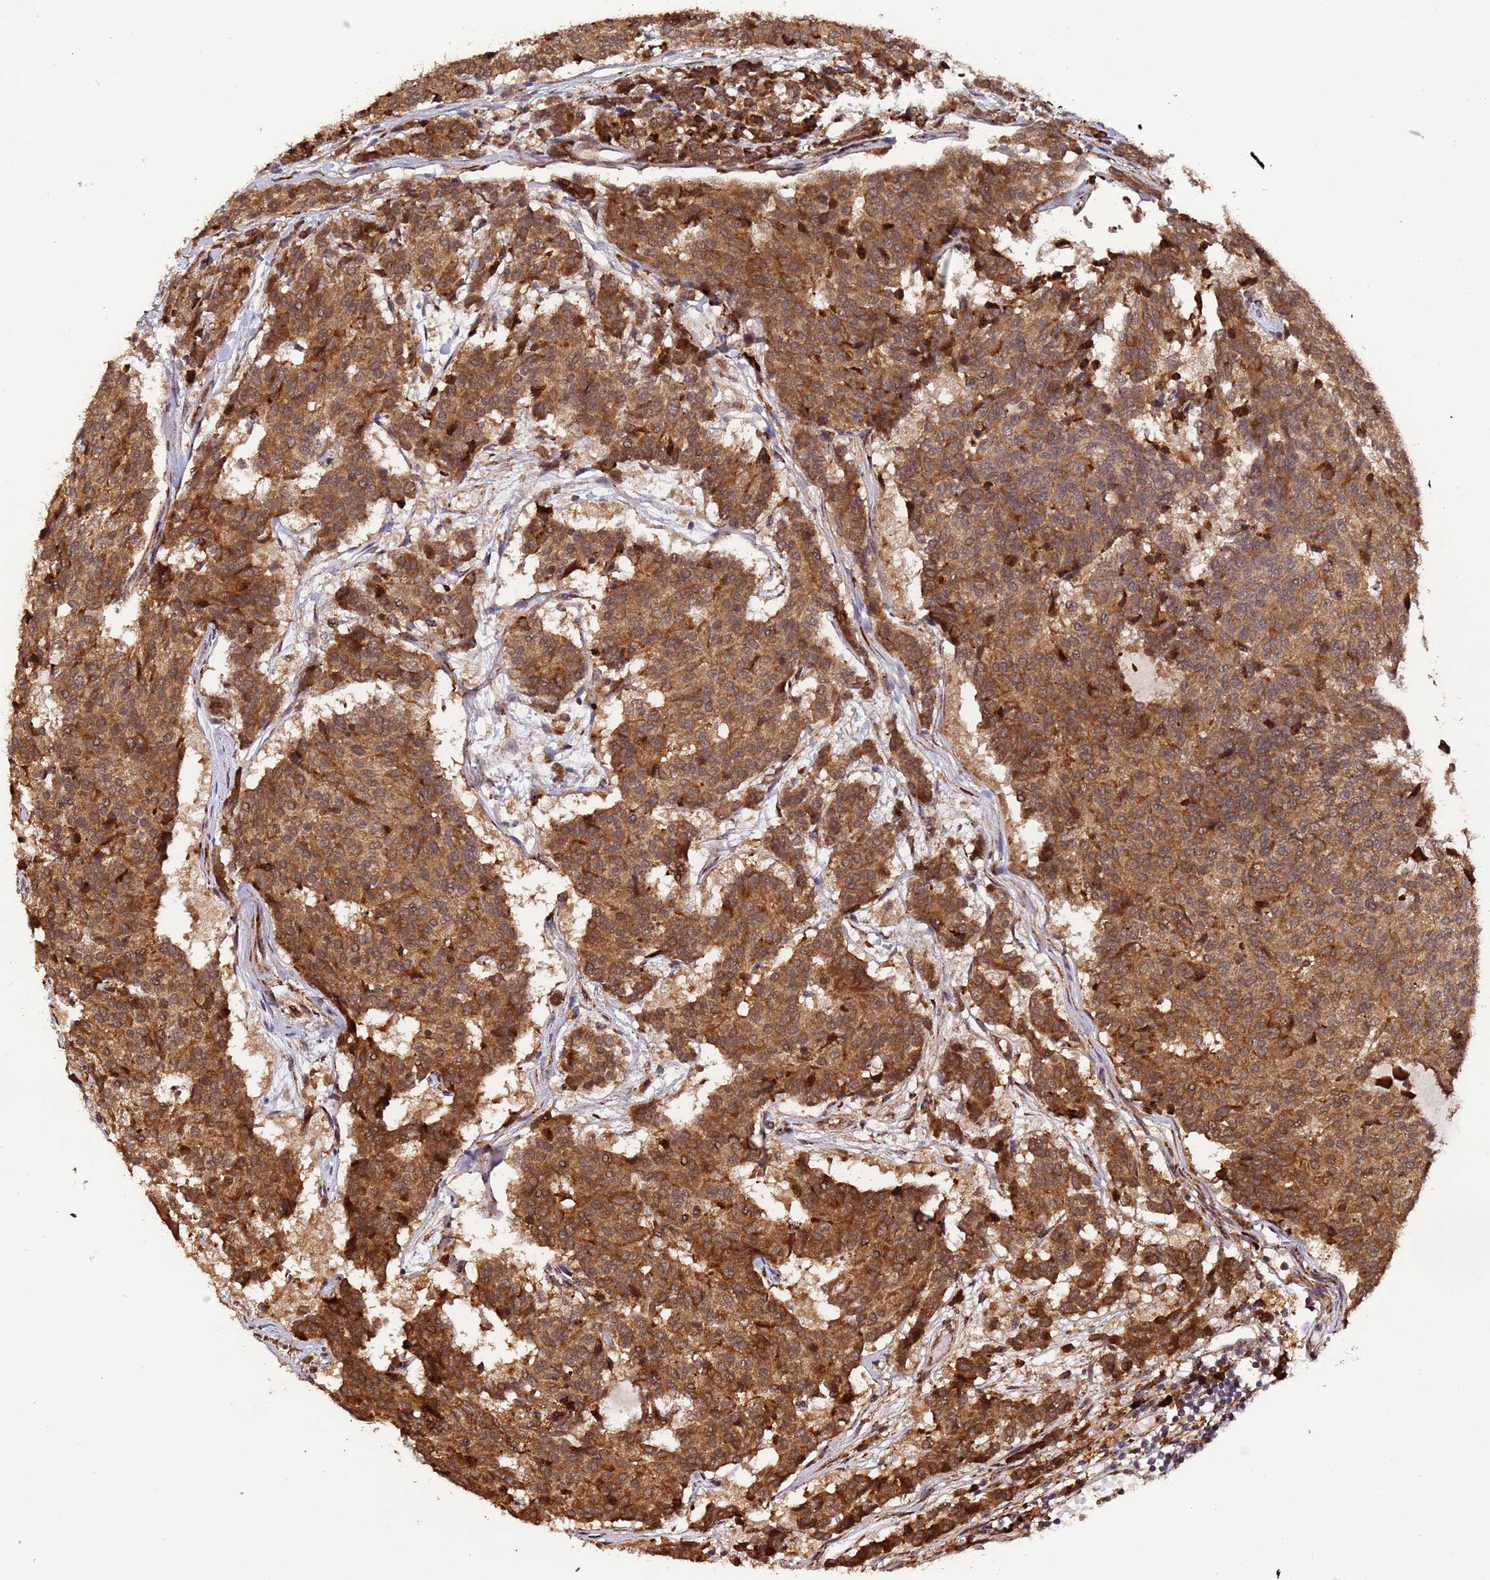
{"staining": {"intensity": "moderate", "quantity": ">75%", "location": "cytoplasmic/membranous"}, "tissue": "carcinoid", "cell_type": "Tumor cells", "image_type": "cancer", "snomed": [{"axis": "morphology", "description": "Carcinoid, malignant, NOS"}, {"axis": "topography", "description": "Pancreas"}], "caption": "A brown stain shows moderate cytoplasmic/membranous expression of a protein in human malignant carcinoid tumor cells. (DAB = brown stain, brightfield microscopy at high magnification).", "gene": "ZNF619", "patient": {"sex": "female", "age": 54}}